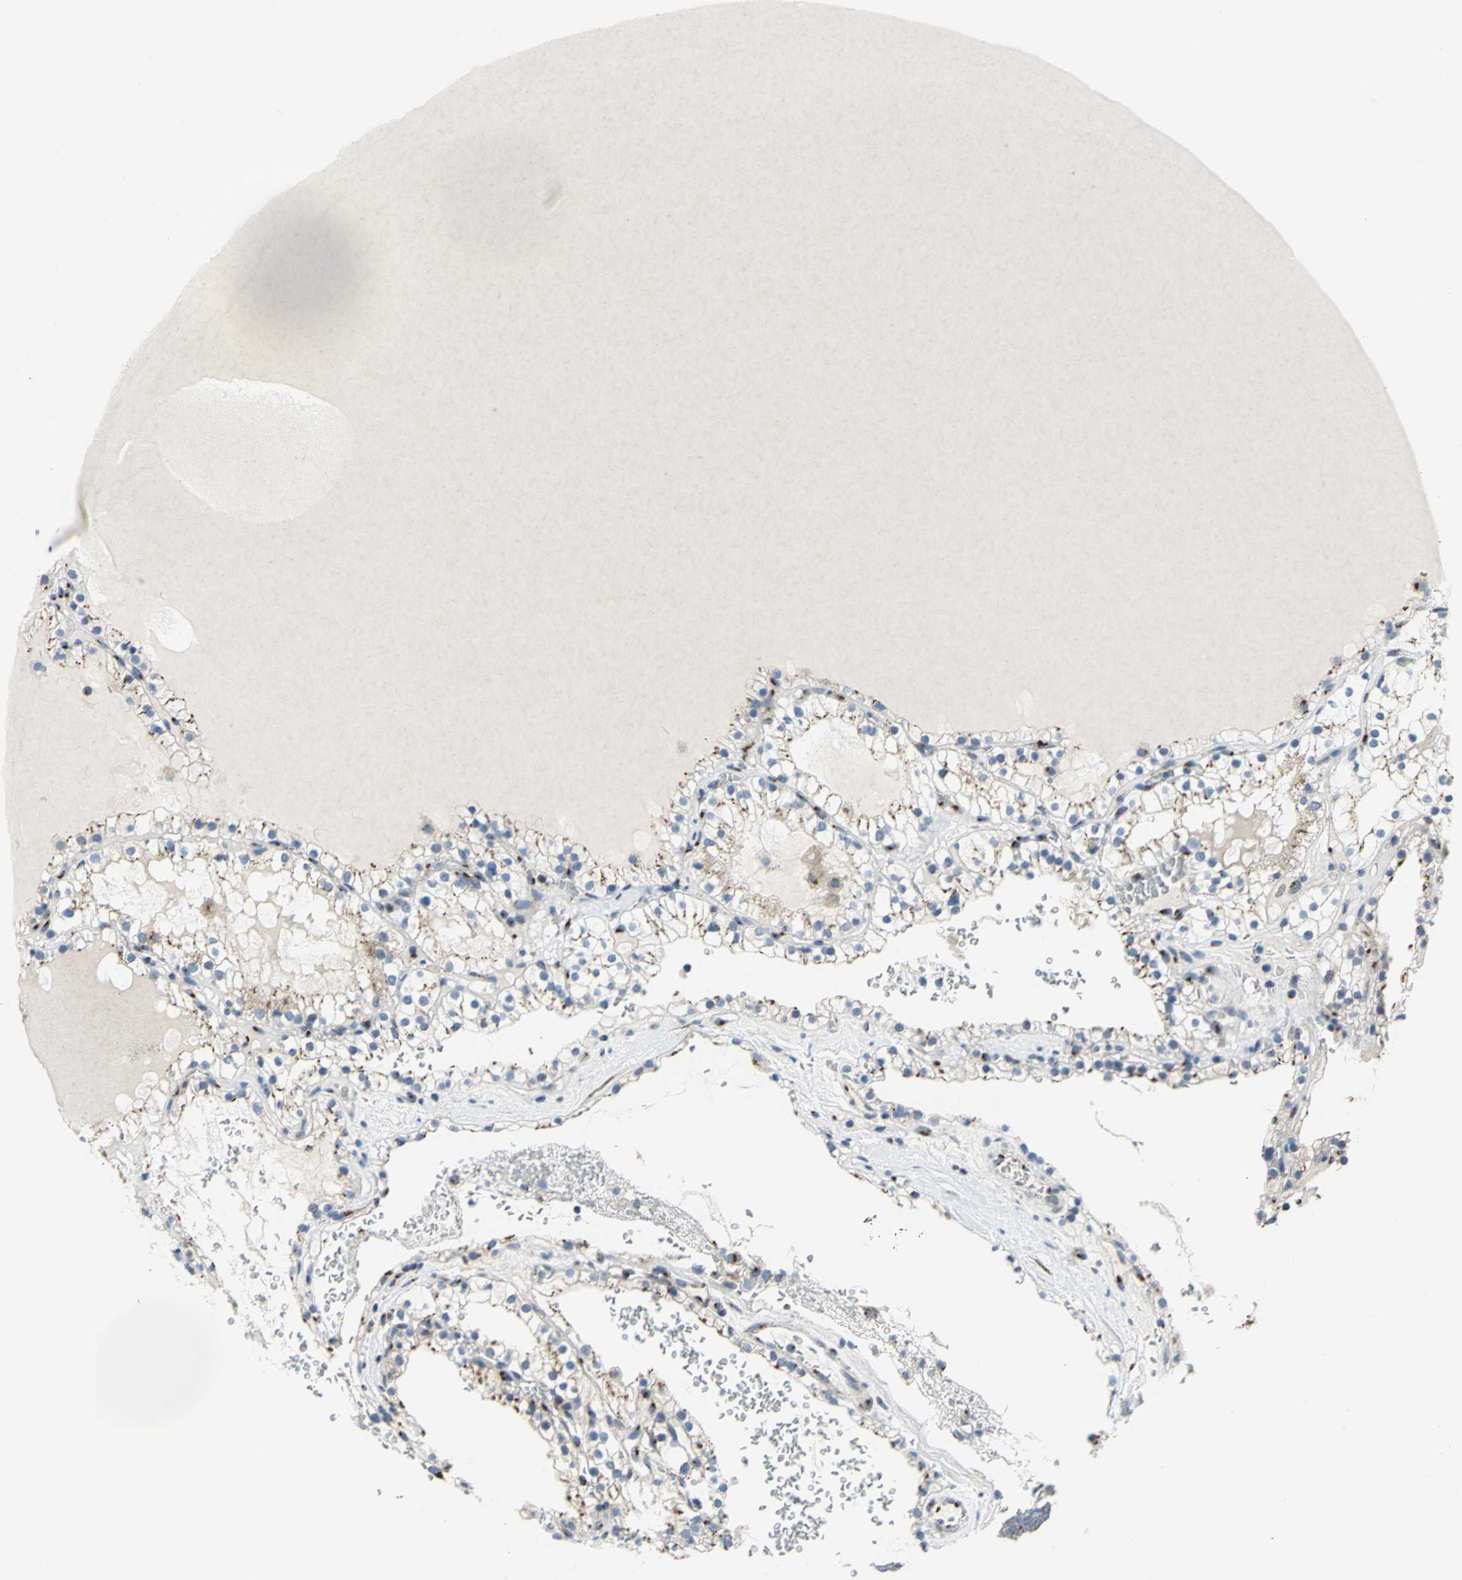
{"staining": {"intensity": "moderate", "quantity": "<25%", "location": "cytoplasmic/membranous"}, "tissue": "renal cancer", "cell_type": "Tumor cells", "image_type": "cancer", "snomed": [{"axis": "morphology", "description": "Adenocarcinoma, NOS"}, {"axis": "topography", "description": "Kidney"}], "caption": "A brown stain highlights moderate cytoplasmic/membranous staining of a protein in renal adenocarcinoma tumor cells. (IHC, brightfield microscopy, high magnification).", "gene": "GPR3", "patient": {"sex": "female", "age": 41}}